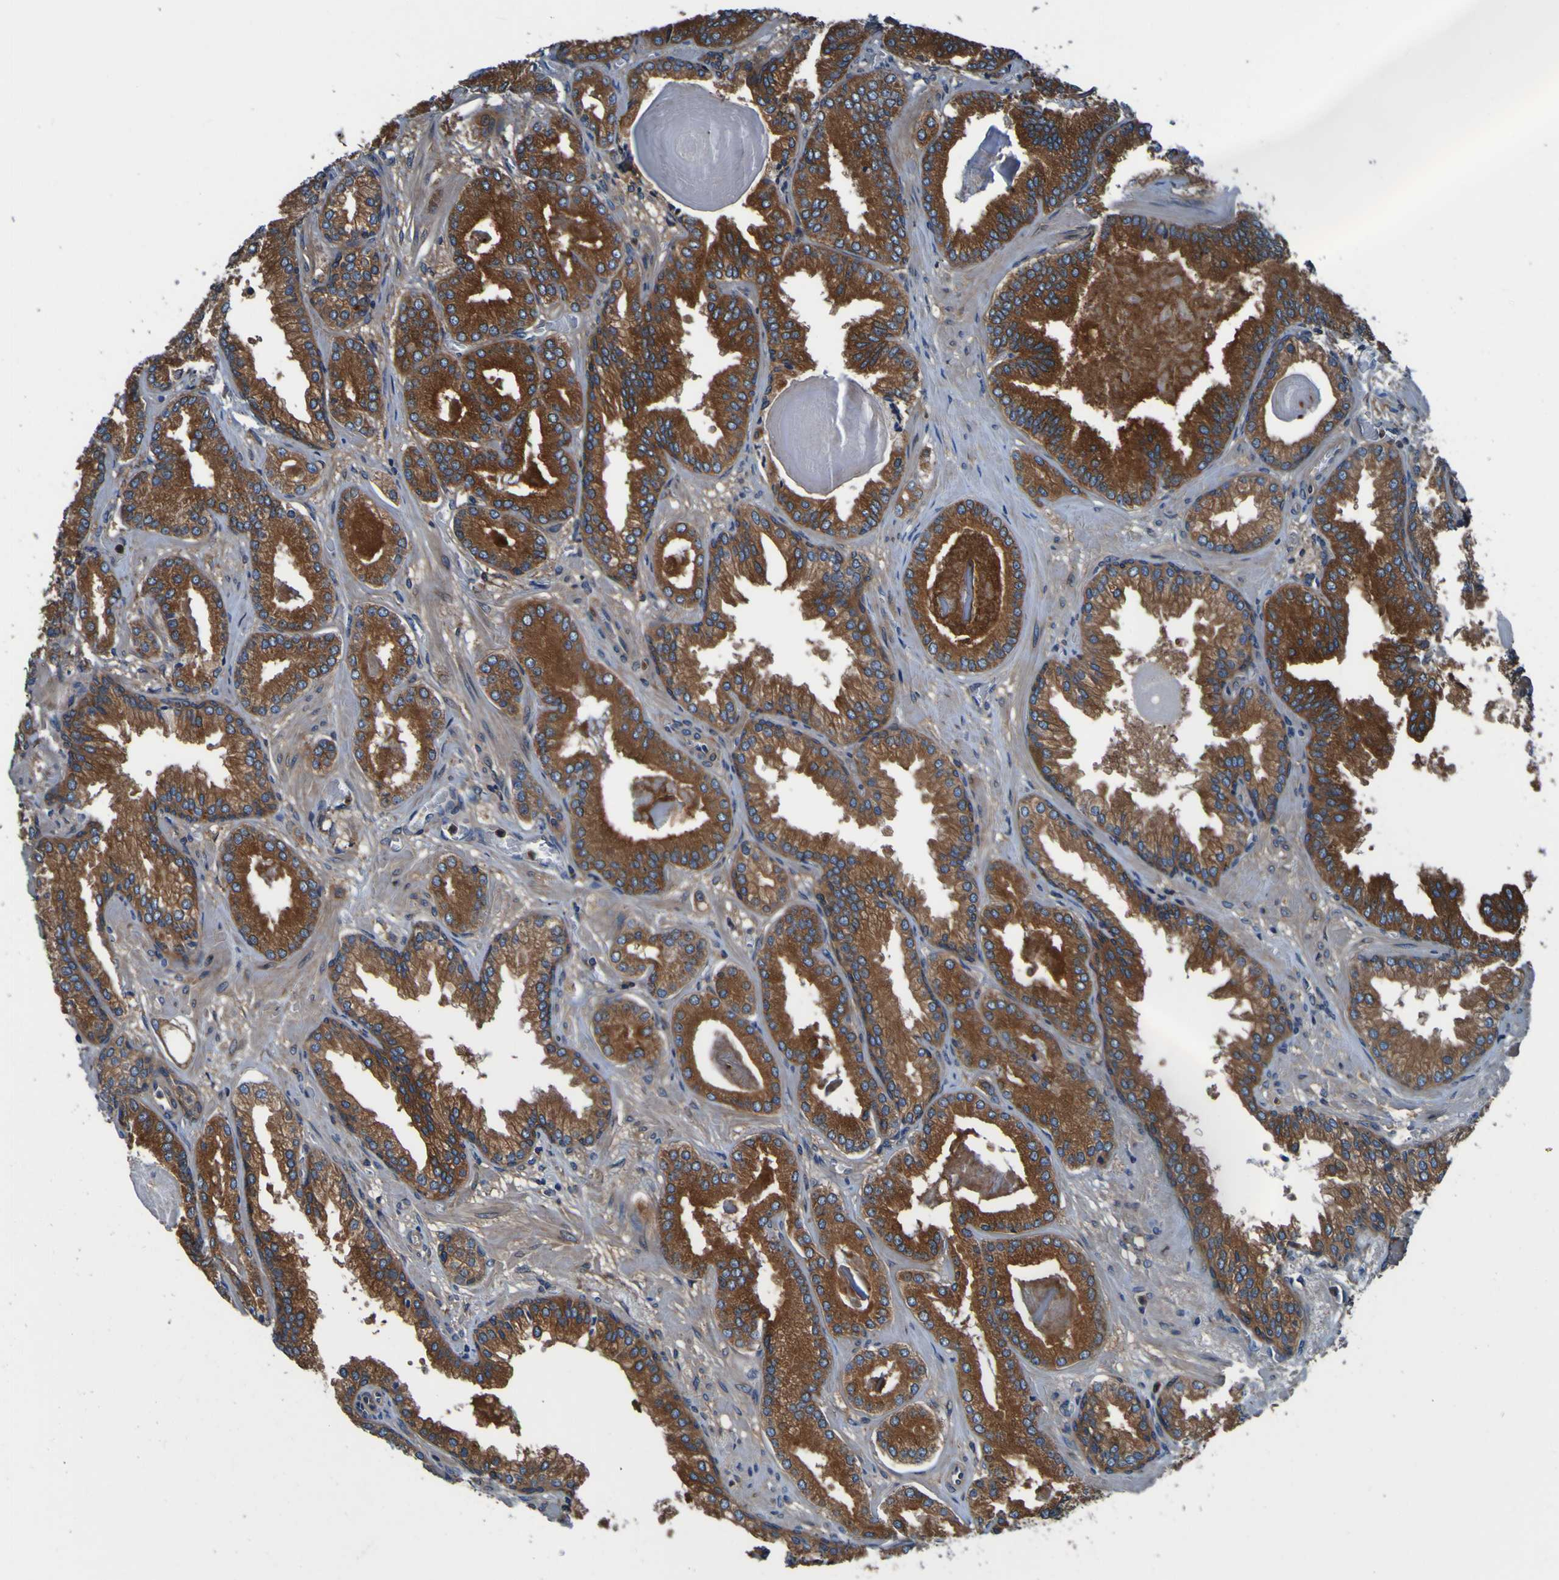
{"staining": {"intensity": "strong", "quantity": ">75%", "location": "cytoplasmic/membranous"}, "tissue": "prostate cancer", "cell_type": "Tumor cells", "image_type": "cancer", "snomed": [{"axis": "morphology", "description": "Adenocarcinoma, Low grade"}, {"axis": "topography", "description": "Prostate"}], "caption": "Protein expression by immunohistochemistry (IHC) exhibits strong cytoplasmic/membranous expression in approximately >75% of tumor cells in prostate cancer.", "gene": "RAB5B", "patient": {"sex": "male", "age": 59}}